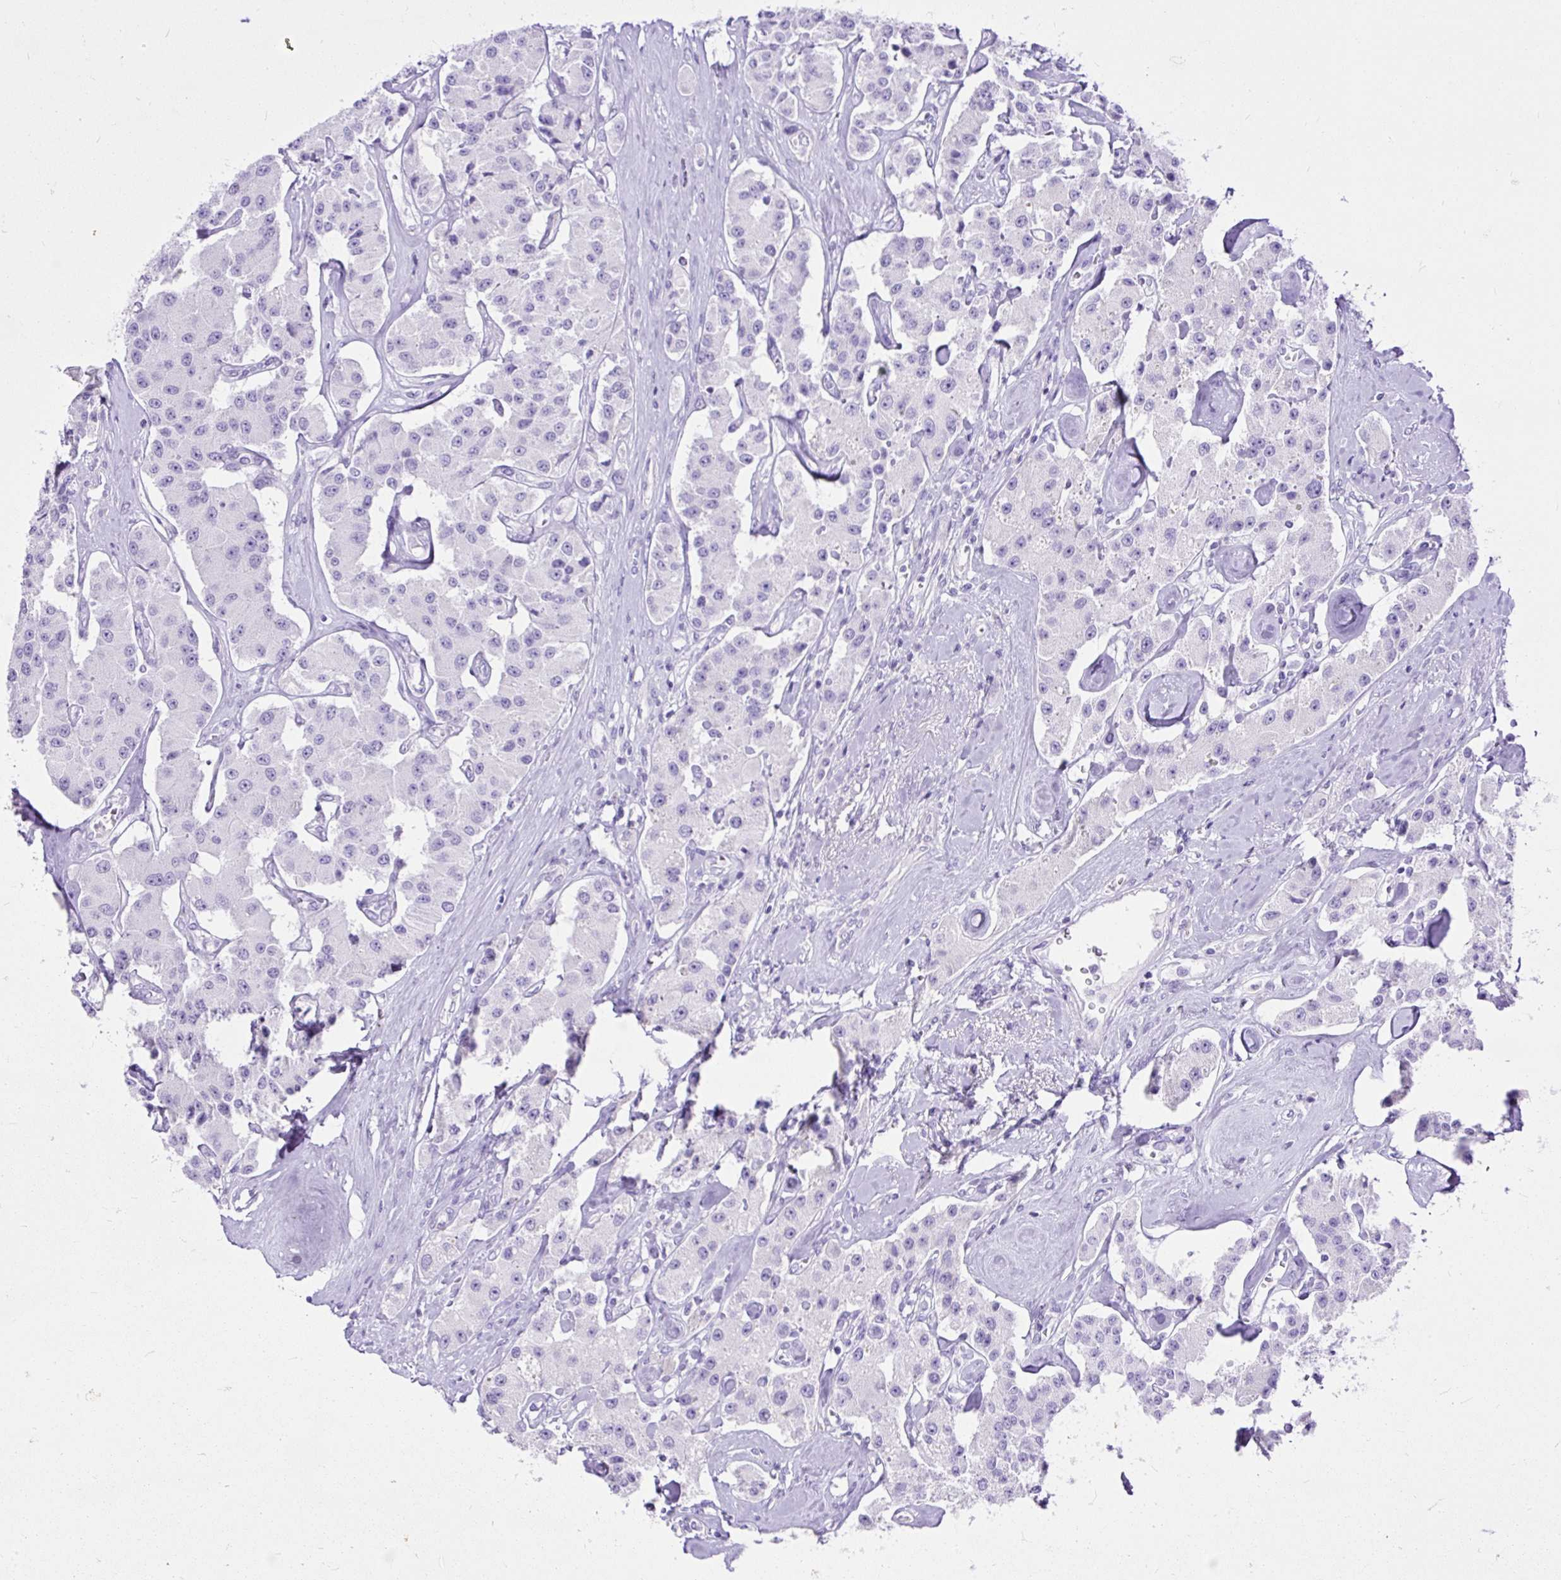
{"staining": {"intensity": "negative", "quantity": "none", "location": "none"}, "tissue": "carcinoid", "cell_type": "Tumor cells", "image_type": "cancer", "snomed": [{"axis": "morphology", "description": "Carcinoid, malignant, NOS"}, {"axis": "topography", "description": "Pancreas"}], "caption": "IHC histopathology image of human carcinoid stained for a protein (brown), which exhibits no staining in tumor cells. (Stains: DAB (3,3'-diaminobenzidine) immunohistochemistry with hematoxylin counter stain, Microscopy: brightfield microscopy at high magnification).", "gene": "HEY1", "patient": {"sex": "male", "age": 41}}